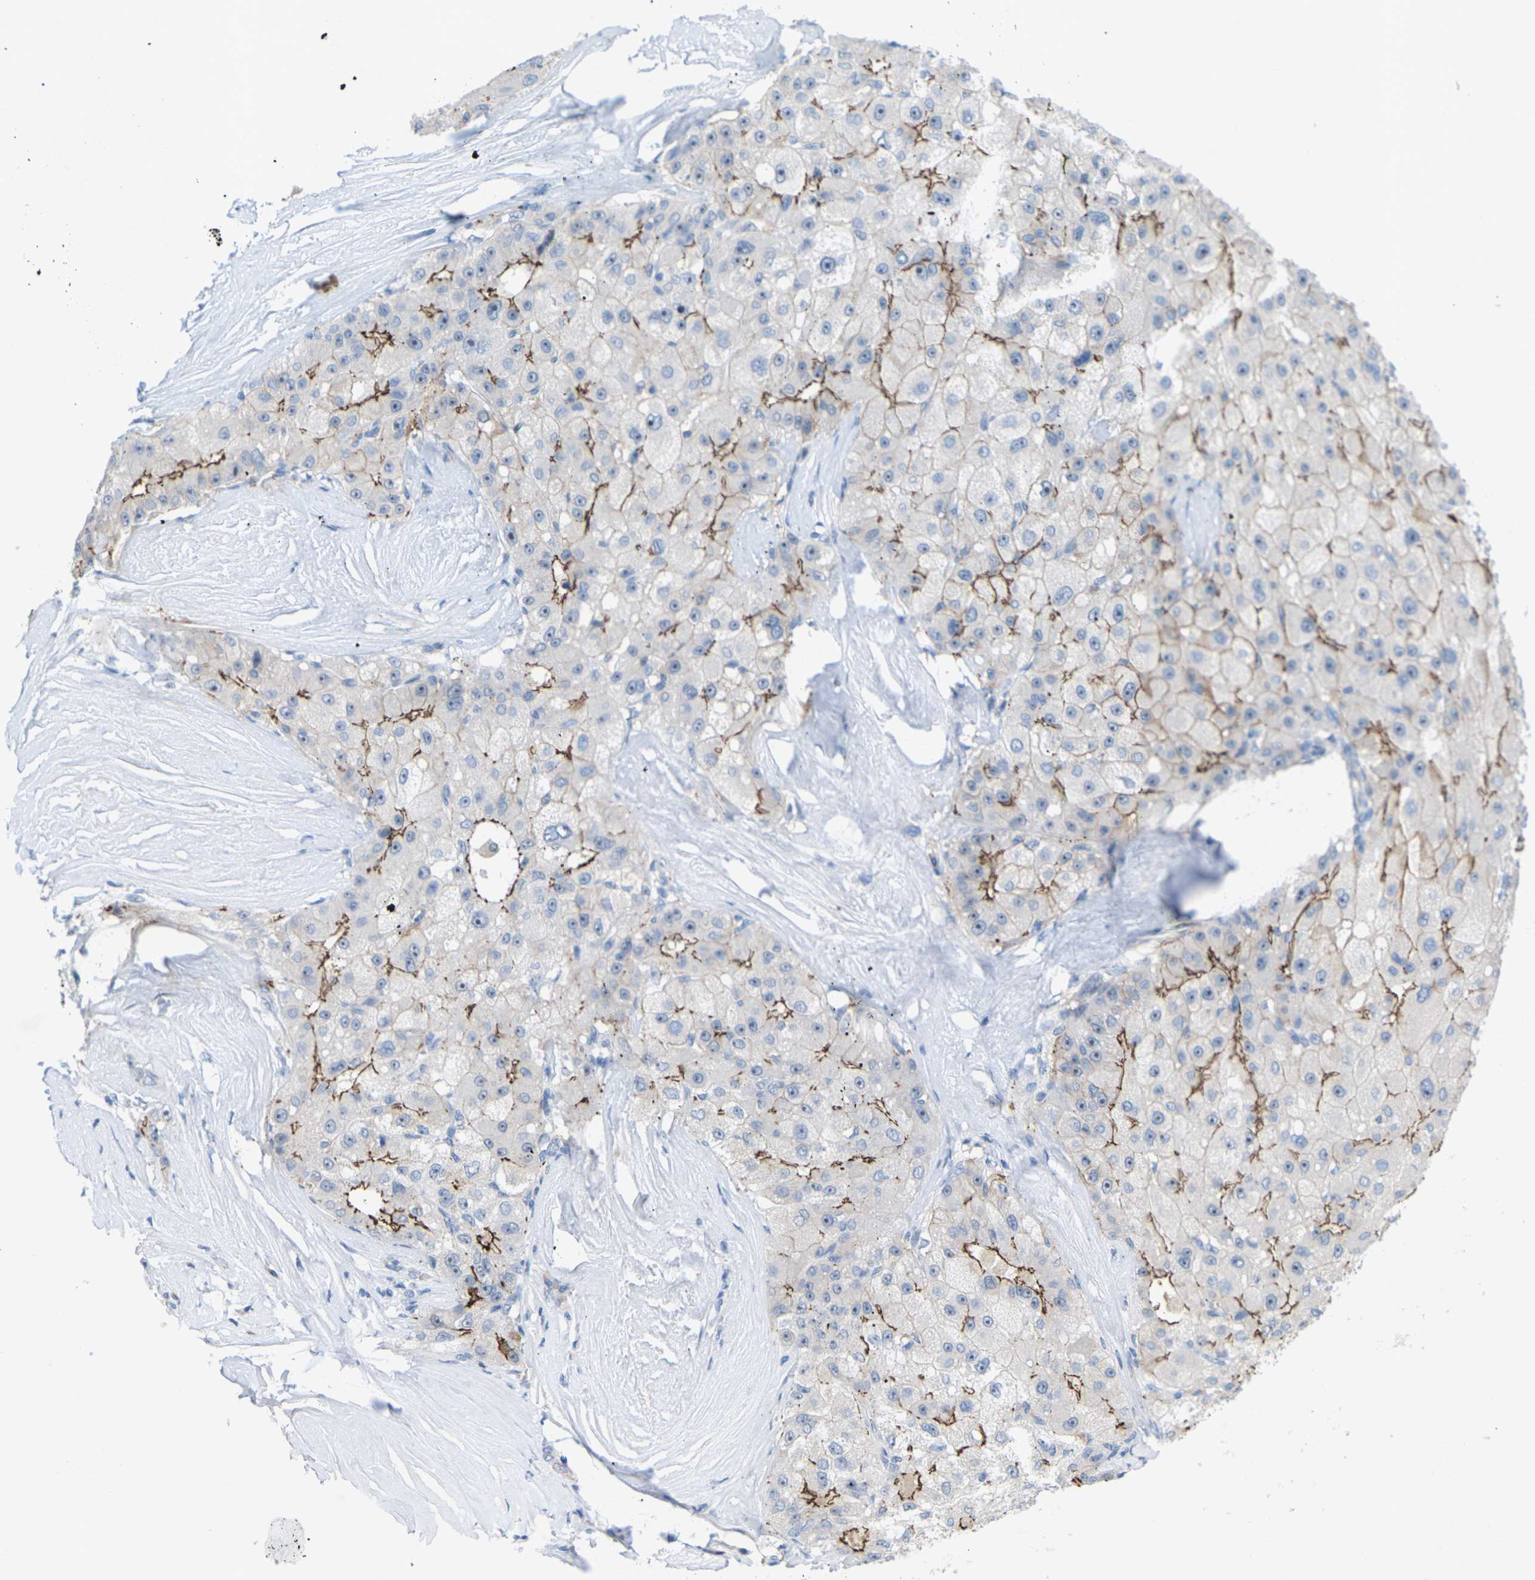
{"staining": {"intensity": "moderate", "quantity": "25%-75%", "location": "cytoplasmic/membranous"}, "tissue": "liver cancer", "cell_type": "Tumor cells", "image_type": "cancer", "snomed": [{"axis": "morphology", "description": "Carcinoma, Hepatocellular, NOS"}, {"axis": "topography", "description": "Liver"}], "caption": "A photomicrograph of human liver hepatocellular carcinoma stained for a protein displays moderate cytoplasmic/membranous brown staining in tumor cells. (DAB (3,3'-diaminobenzidine) IHC with brightfield microscopy, high magnification).", "gene": "CLDN3", "patient": {"sex": "male", "age": 80}}